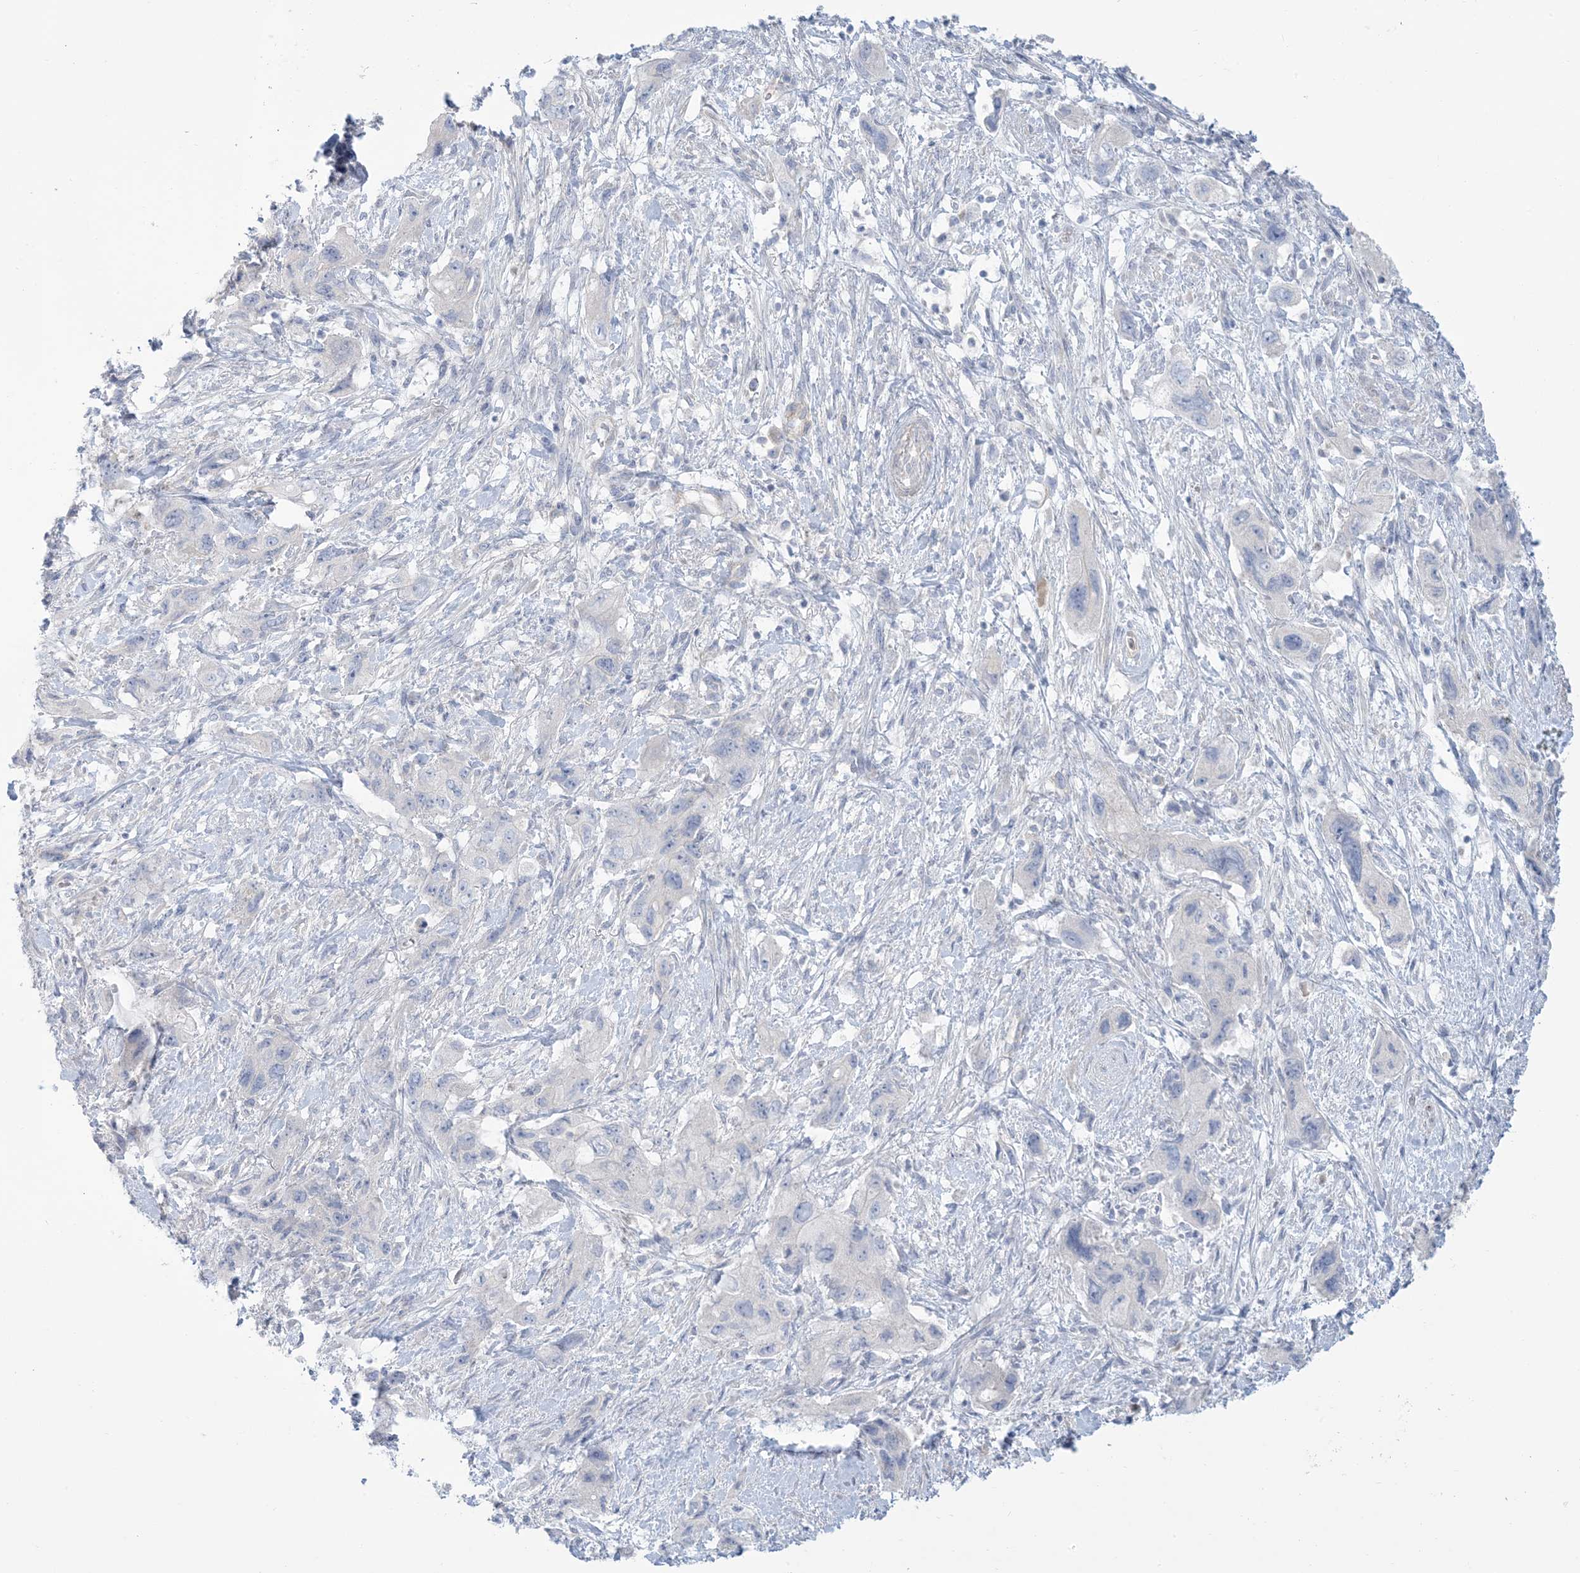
{"staining": {"intensity": "negative", "quantity": "none", "location": "none"}, "tissue": "pancreatic cancer", "cell_type": "Tumor cells", "image_type": "cancer", "snomed": [{"axis": "morphology", "description": "Adenocarcinoma, NOS"}, {"axis": "topography", "description": "Pancreas"}], "caption": "This is an immunohistochemistry histopathology image of human pancreatic cancer (adenocarcinoma). There is no positivity in tumor cells.", "gene": "MTHFD2L", "patient": {"sex": "female", "age": 73}}